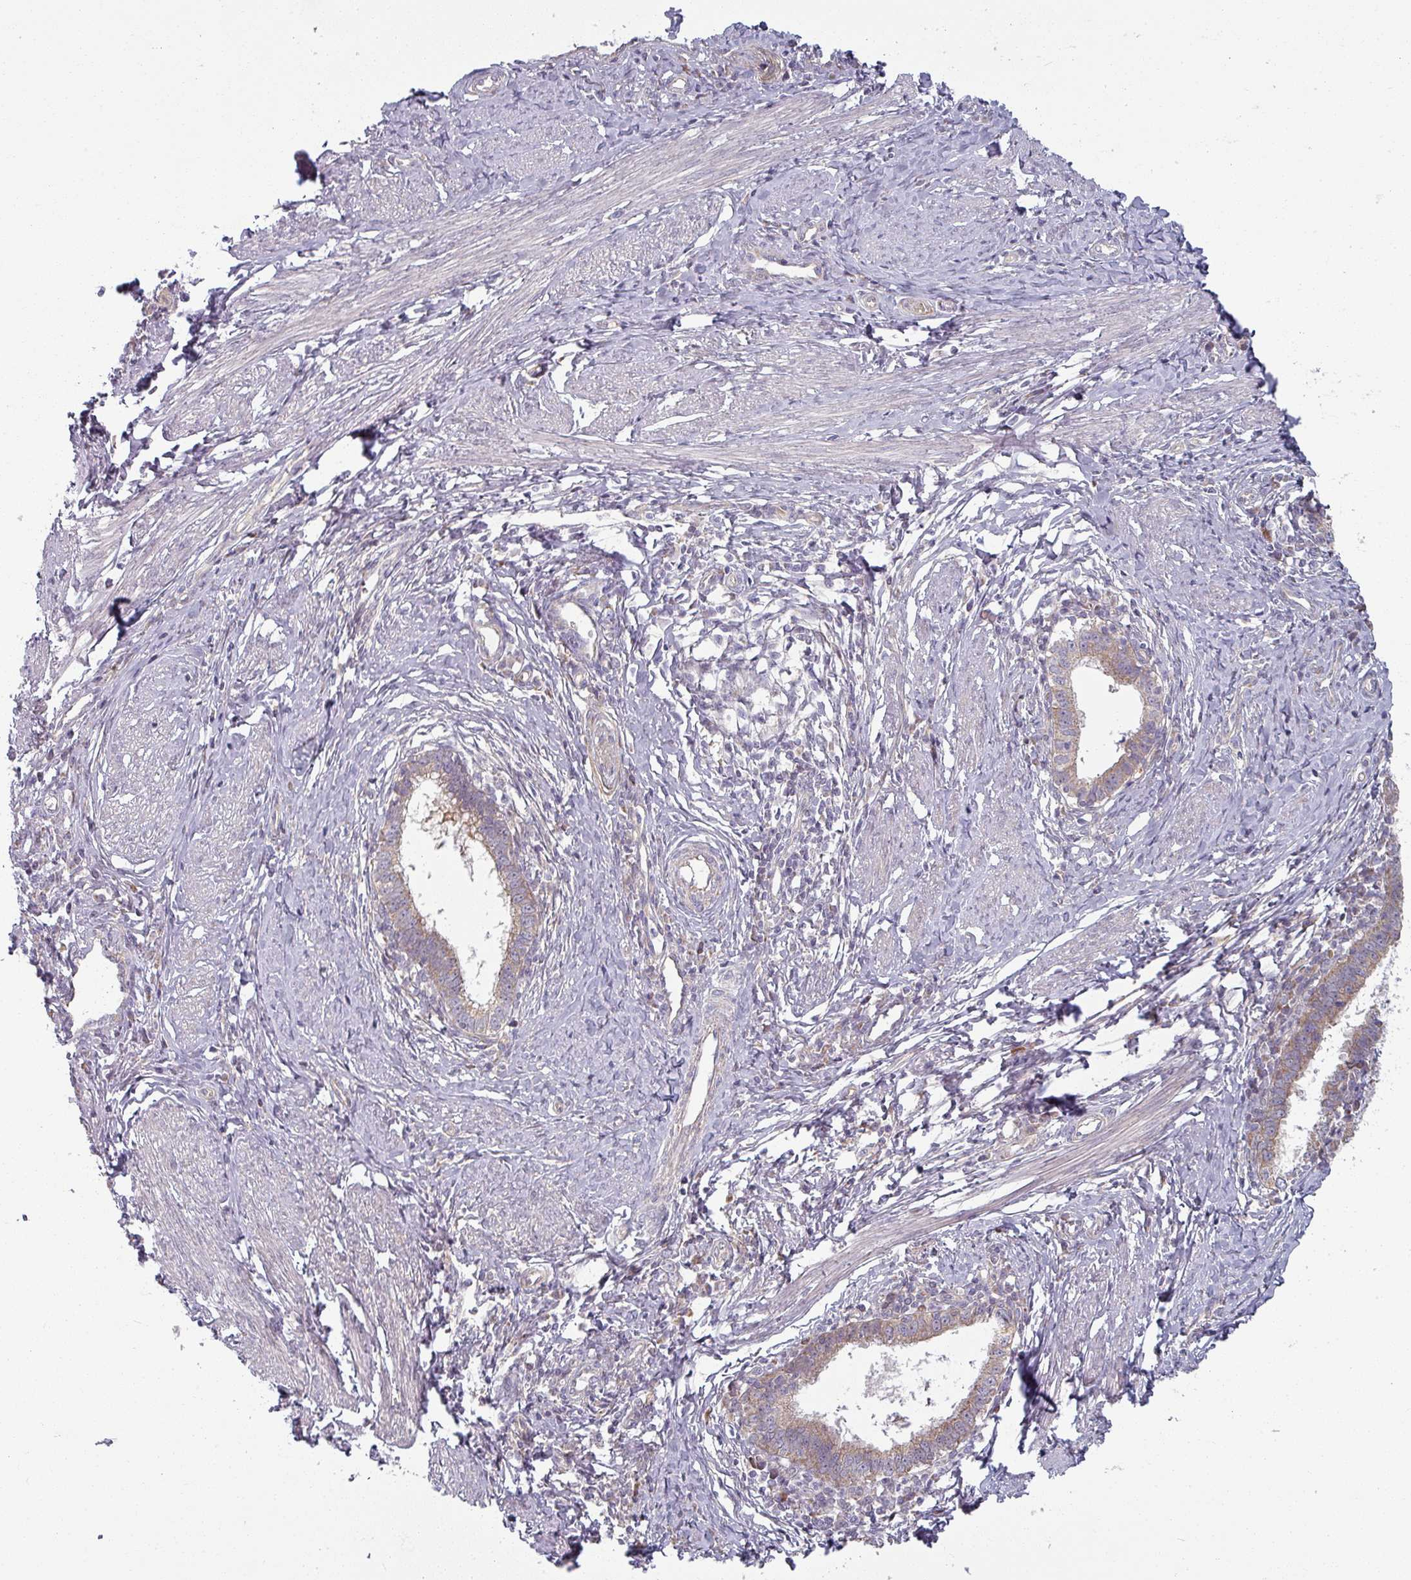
{"staining": {"intensity": "weak", "quantity": "25%-75%", "location": "cytoplasmic/membranous"}, "tissue": "cervical cancer", "cell_type": "Tumor cells", "image_type": "cancer", "snomed": [{"axis": "morphology", "description": "Adenocarcinoma, NOS"}, {"axis": "topography", "description": "Cervix"}], "caption": "This micrograph demonstrates immunohistochemistry (IHC) staining of cervical cancer (adenocarcinoma), with low weak cytoplasmic/membranous positivity in about 25%-75% of tumor cells.", "gene": "PLEKHJ1", "patient": {"sex": "female", "age": 36}}